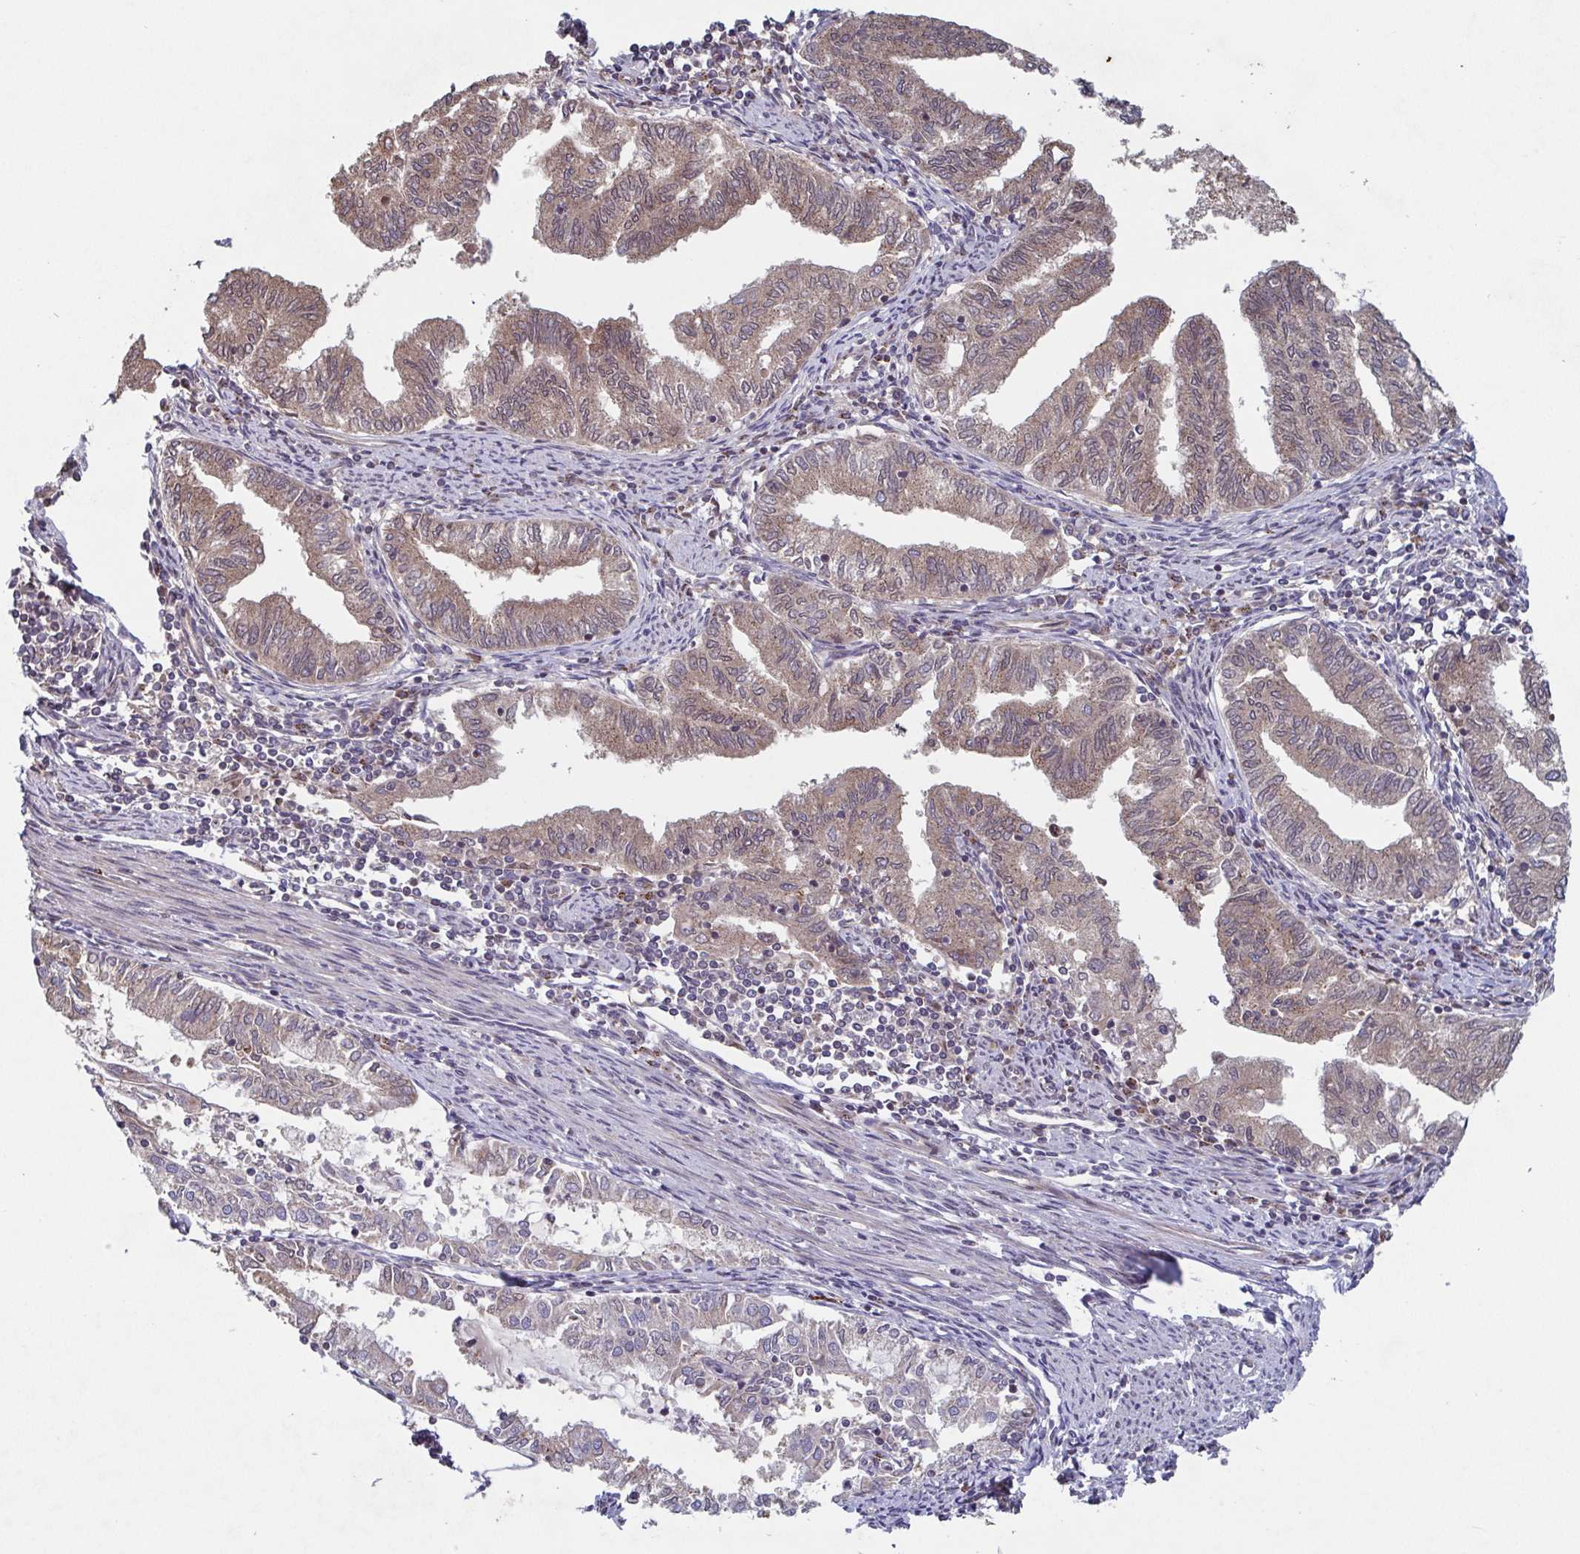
{"staining": {"intensity": "moderate", "quantity": ">75%", "location": "cytoplasmic/membranous"}, "tissue": "endometrial cancer", "cell_type": "Tumor cells", "image_type": "cancer", "snomed": [{"axis": "morphology", "description": "Adenocarcinoma, NOS"}, {"axis": "topography", "description": "Endometrium"}], "caption": "This is an image of IHC staining of endometrial cancer (adenocarcinoma), which shows moderate staining in the cytoplasmic/membranous of tumor cells.", "gene": "COPB1", "patient": {"sex": "female", "age": 79}}